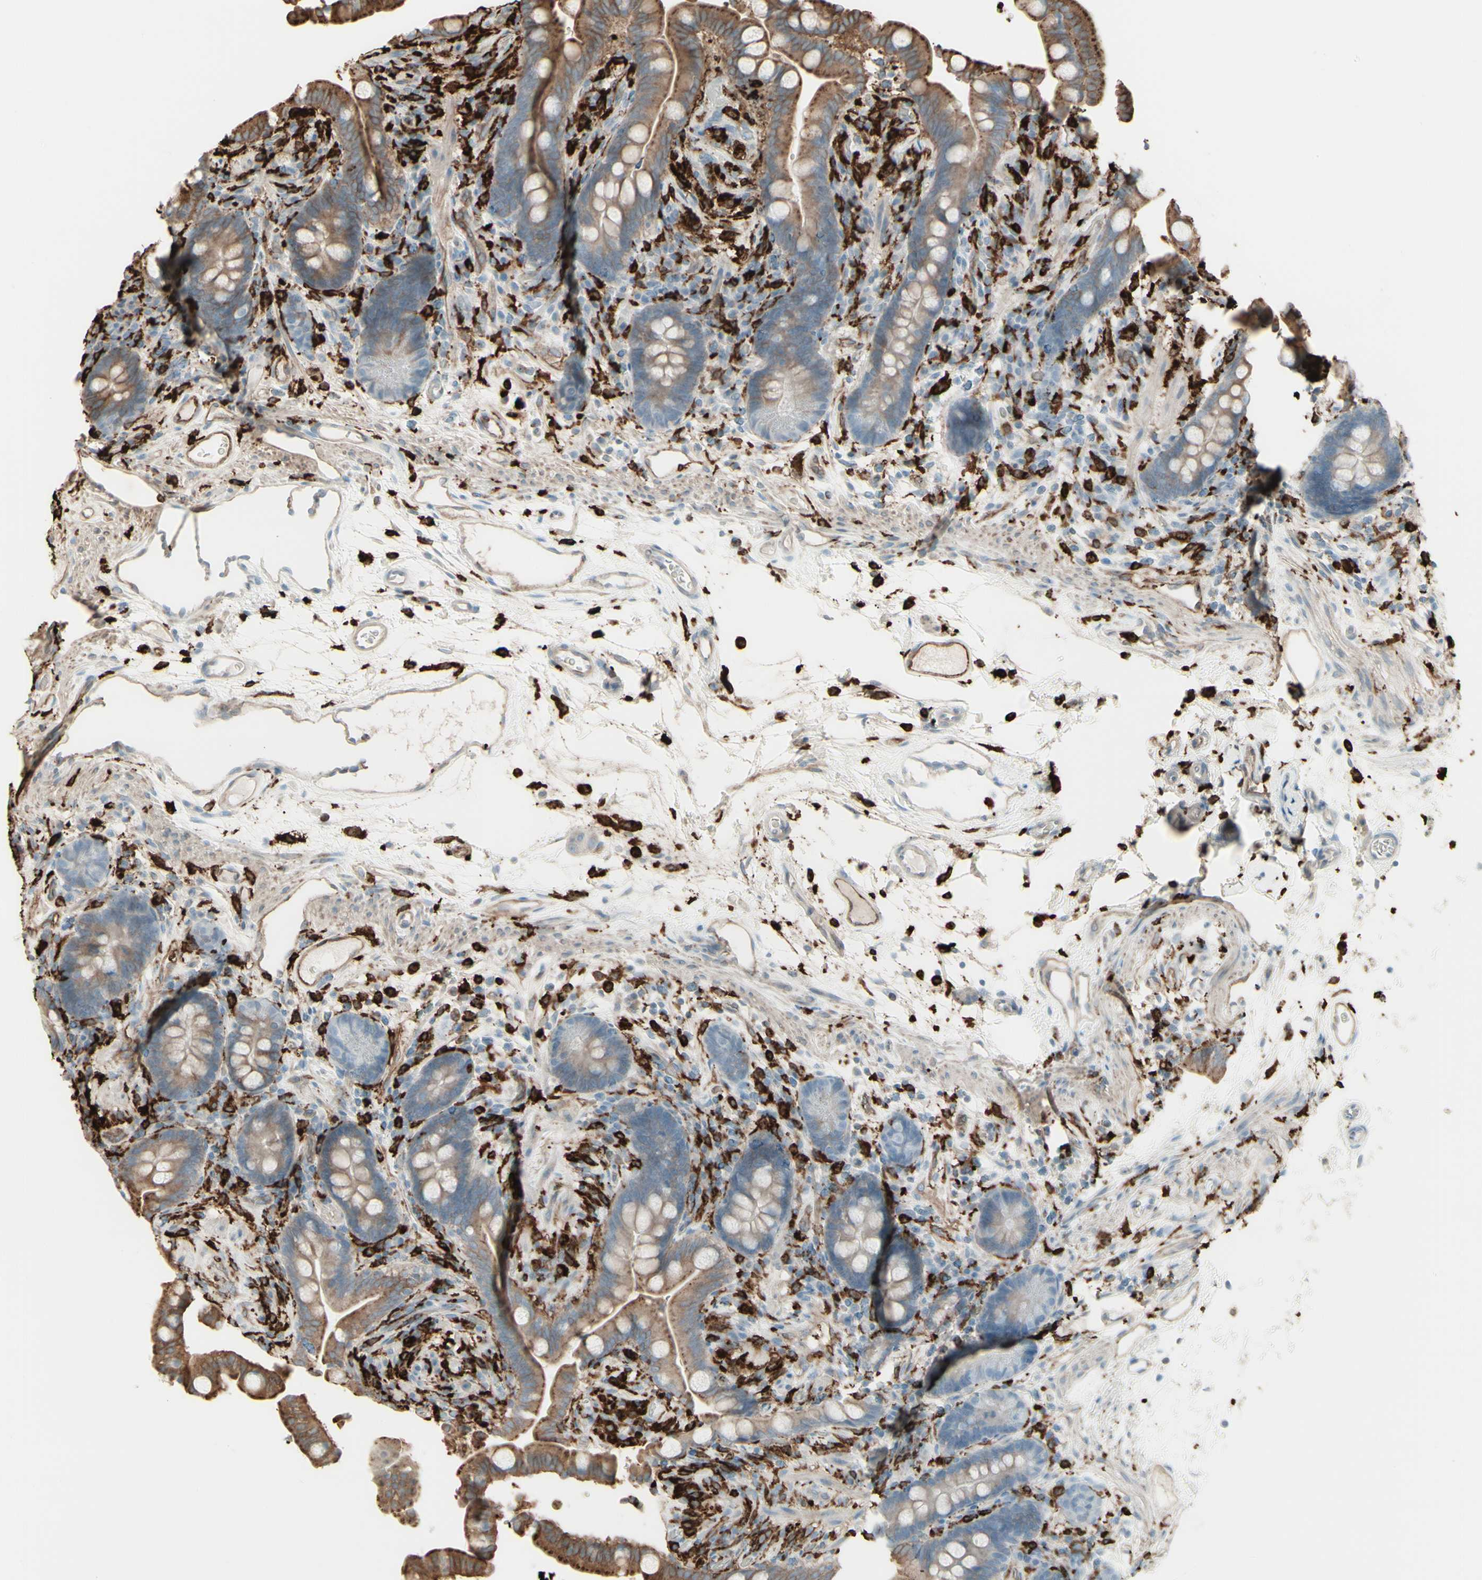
{"staining": {"intensity": "moderate", "quantity": "25%-75%", "location": "cytoplasmic/membranous"}, "tissue": "colon", "cell_type": "Endothelial cells", "image_type": "normal", "snomed": [{"axis": "morphology", "description": "Normal tissue, NOS"}, {"axis": "topography", "description": "Colon"}], "caption": "Immunohistochemistry (DAB) staining of unremarkable human colon reveals moderate cytoplasmic/membranous protein positivity in about 25%-75% of endothelial cells. Immunohistochemistry stains the protein of interest in brown and the nuclei are stained blue.", "gene": "HLA", "patient": {"sex": "male", "age": 73}}